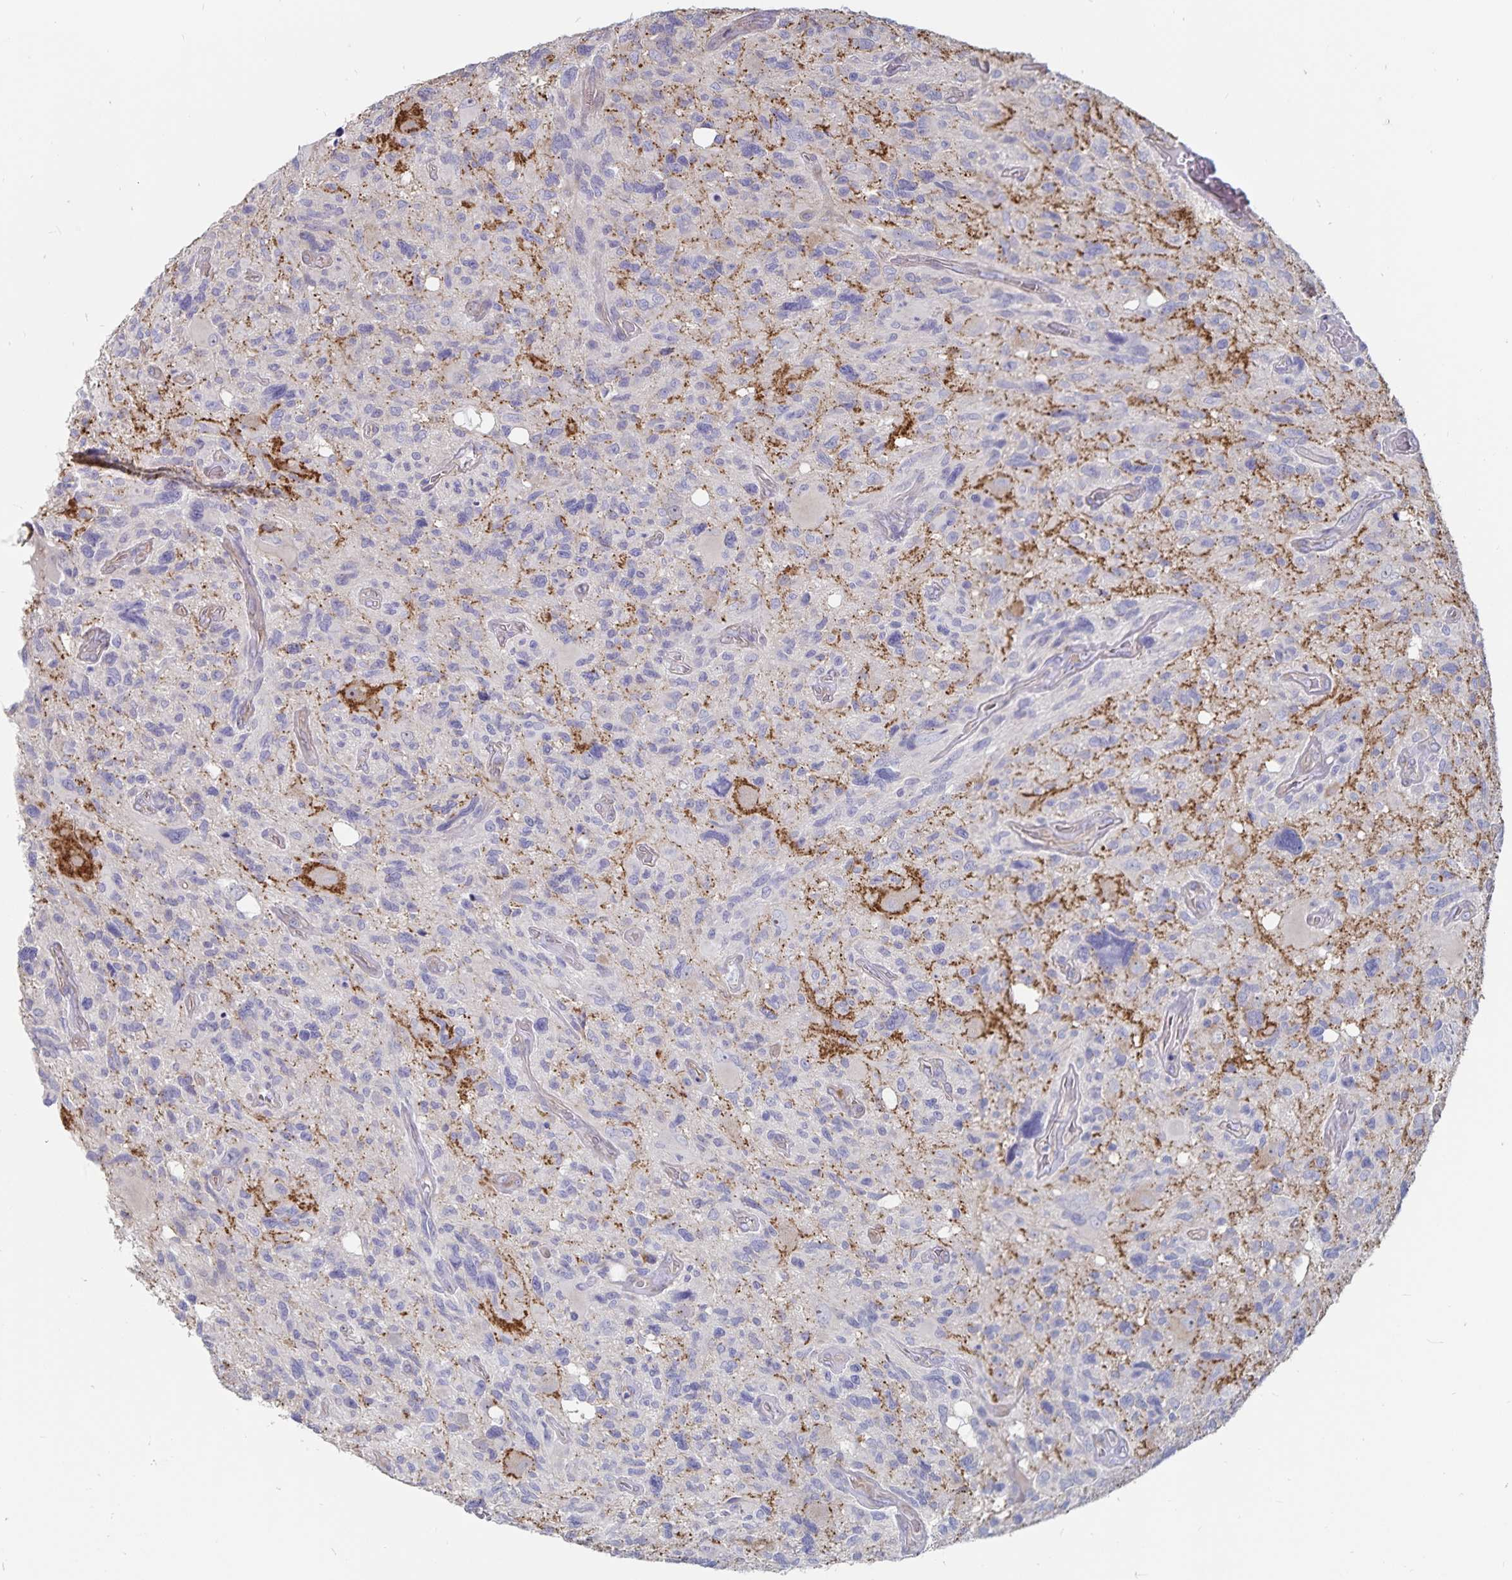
{"staining": {"intensity": "negative", "quantity": "none", "location": "none"}, "tissue": "glioma", "cell_type": "Tumor cells", "image_type": "cancer", "snomed": [{"axis": "morphology", "description": "Glioma, malignant, High grade"}, {"axis": "topography", "description": "Brain"}], "caption": "An immunohistochemistry photomicrograph of malignant high-grade glioma is shown. There is no staining in tumor cells of malignant high-grade glioma.", "gene": "SSTR1", "patient": {"sex": "male", "age": 49}}